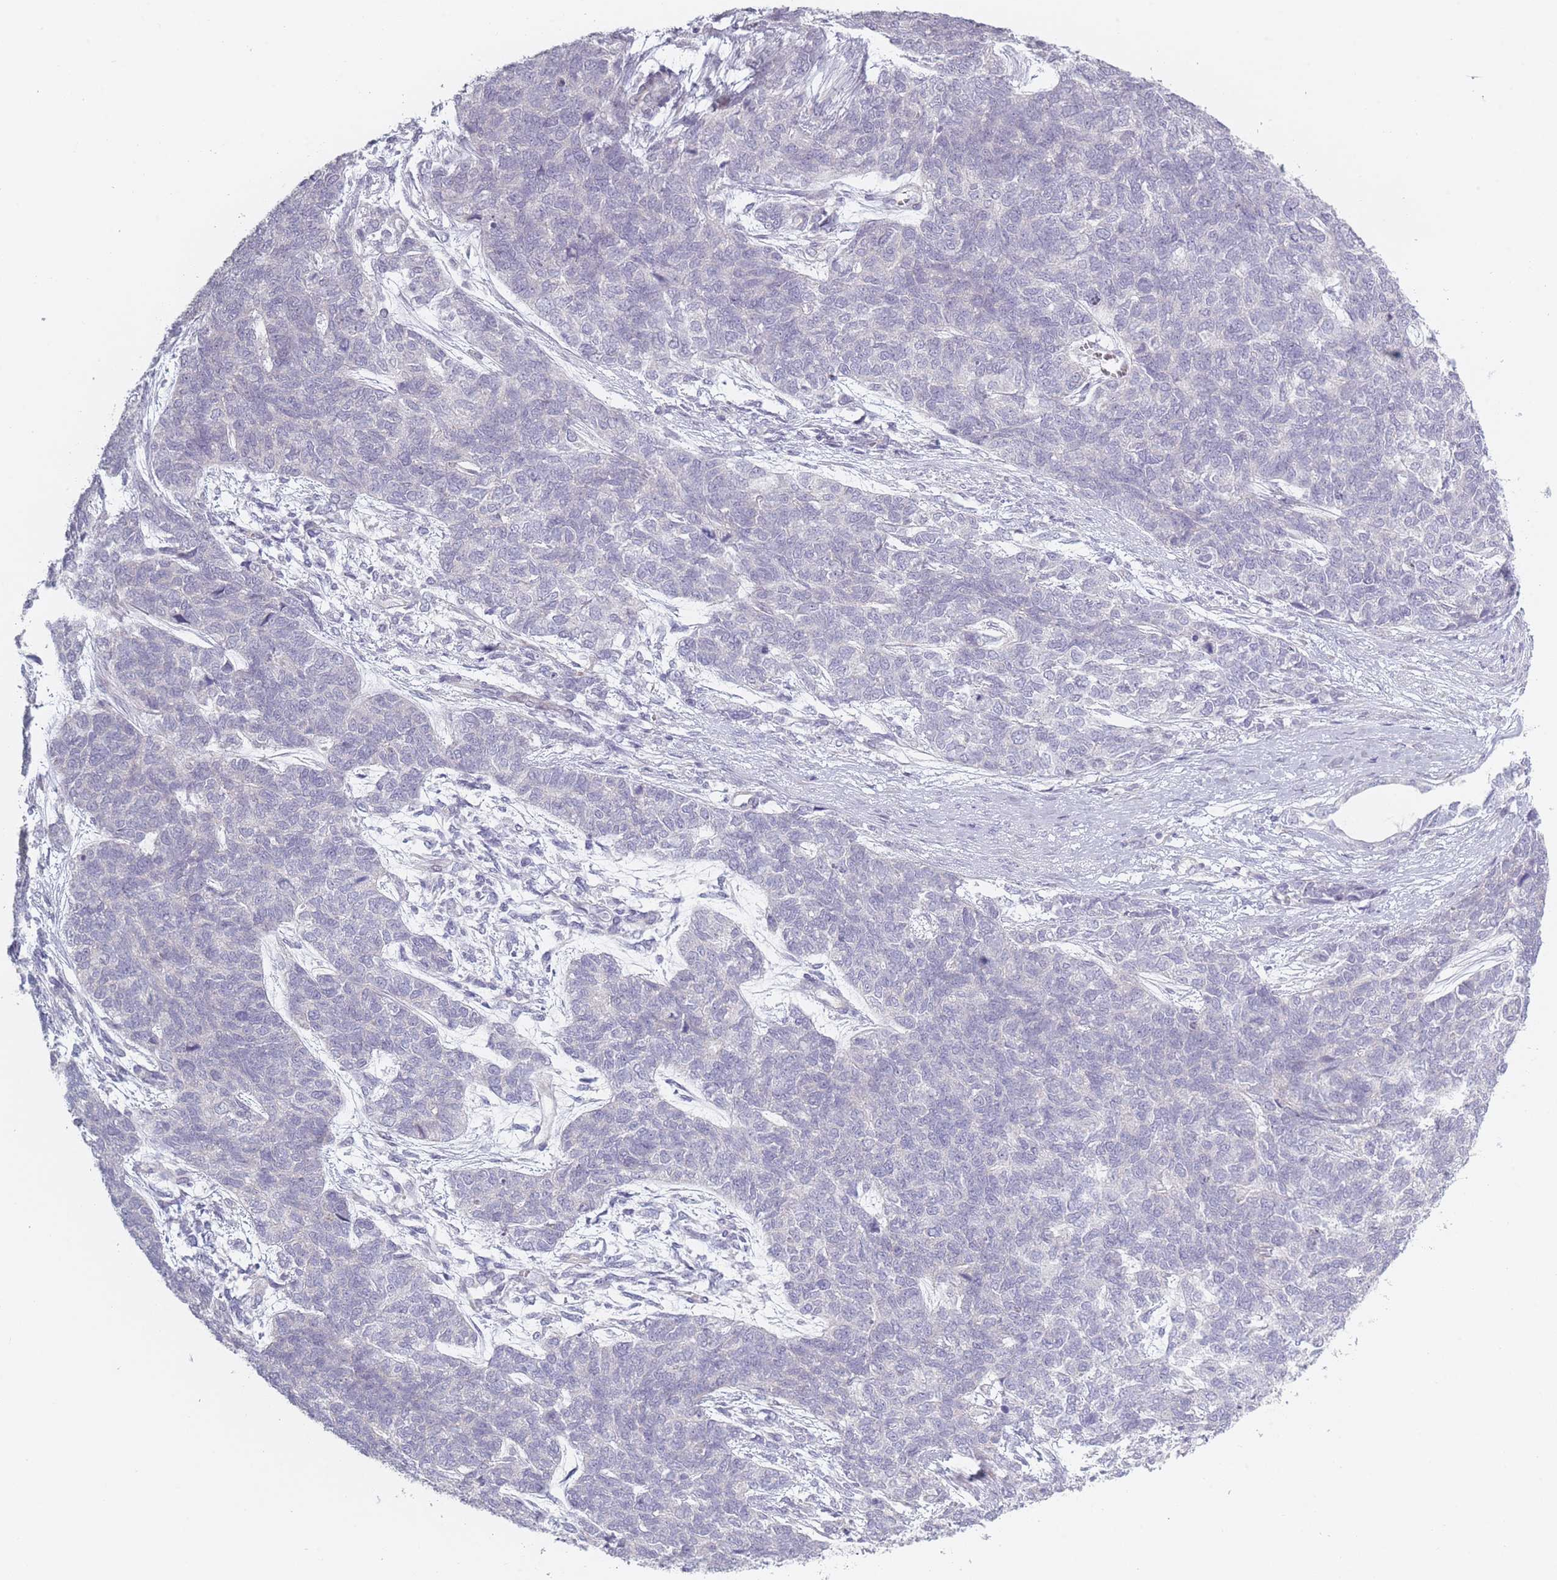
{"staining": {"intensity": "negative", "quantity": "none", "location": "none"}, "tissue": "cervical cancer", "cell_type": "Tumor cells", "image_type": "cancer", "snomed": [{"axis": "morphology", "description": "Squamous cell carcinoma, NOS"}, {"axis": "topography", "description": "Cervix"}], "caption": "Immunohistochemistry of squamous cell carcinoma (cervical) demonstrates no expression in tumor cells.", "gene": "RASL10B", "patient": {"sex": "female", "age": 63}}